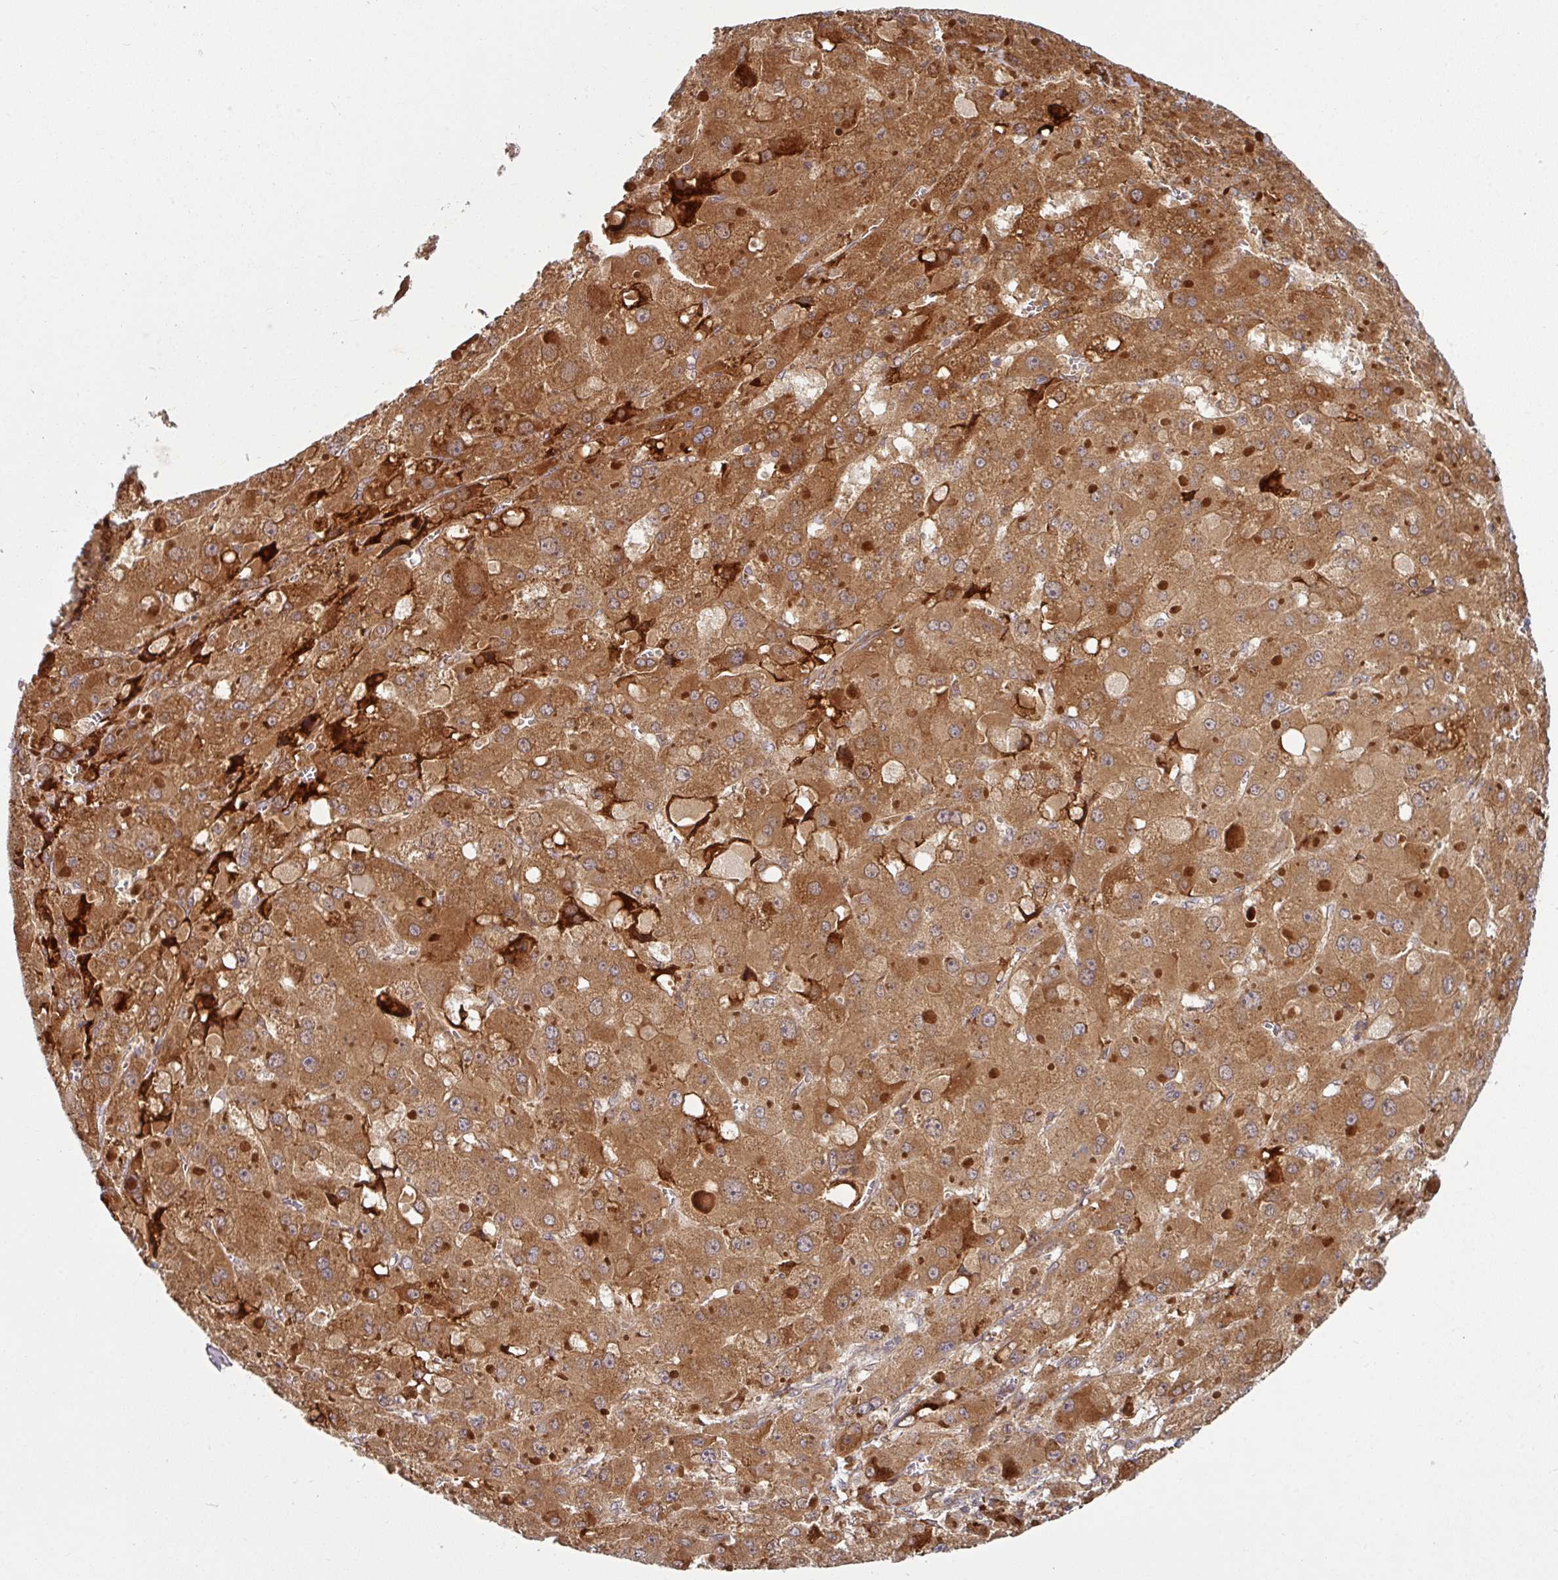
{"staining": {"intensity": "strong", "quantity": ">75%", "location": "cytoplasmic/membranous"}, "tissue": "liver cancer", "cell_type": "Tumor cells", "image_type": "cancer", "snomed": [{"axis": "morphology", "description": "Carcinoma, Hepatocellular, NOS"}, {"axis": "topography", "description": "Liver"}], "caption": "DAB (3,3'-diaminobenzidine) immunohistochemical staining of human hepatocellular carcinoma (liver) displays strong cytoplasmic/membranous protein positivity in about >75% of tumor cells. (IHC, brightfield microscopy, high magnification).", "gene": "RAB5A", "patient": {"sex": "female", "age": 73}}